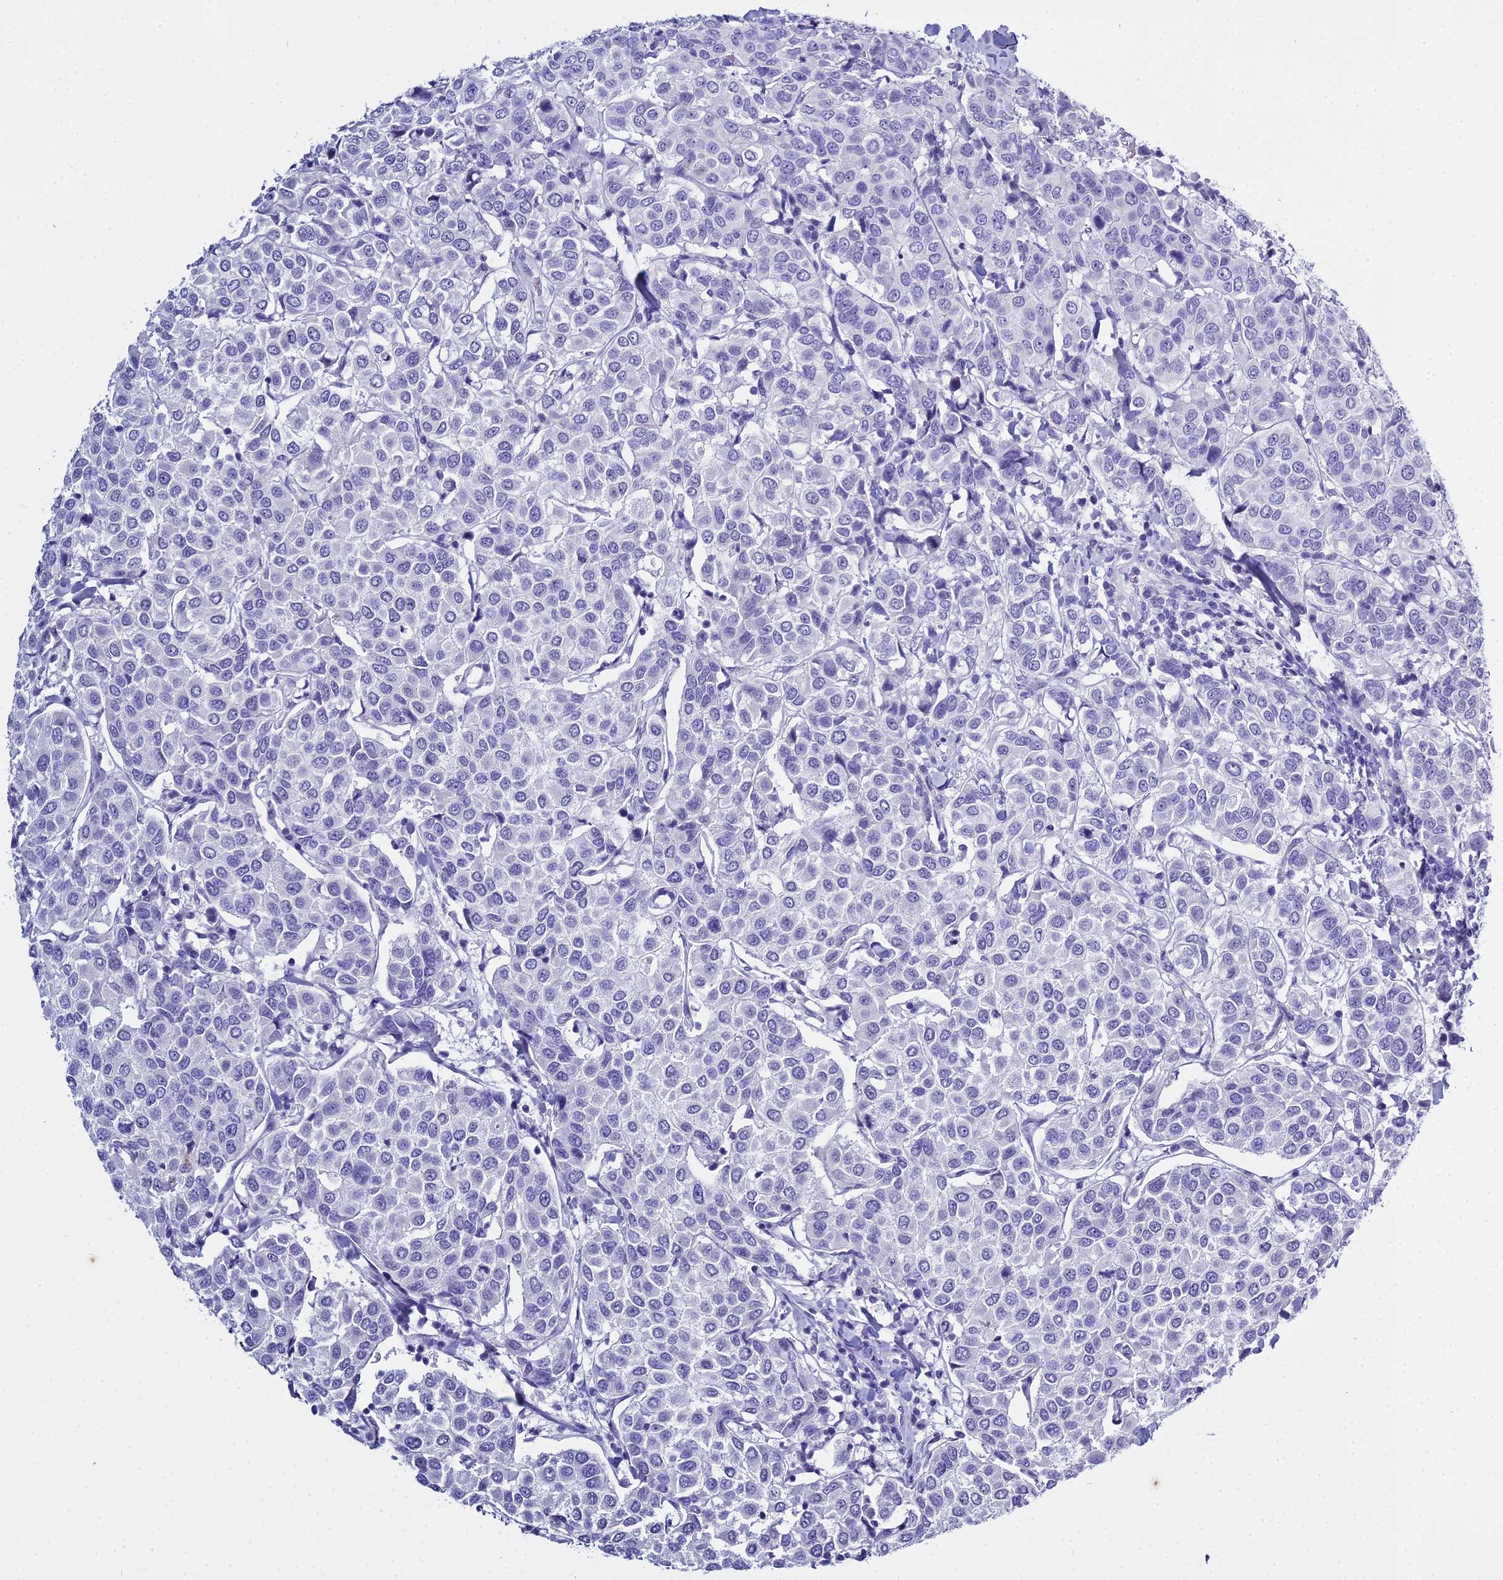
{"staining": {"intensity": "negative", "quantity": "none", "location": "none"}, "tissue": "breast cancer", "cell_type": "Tumor cells", "image_type": "cancer", "snomed": [{"axis": "morphology", "description": "Duct carcinoma"}, {"axis": "topography", "description": "Breast"}], "caption": "Immunohistochemistry (IHC) photomicrograph of neoplastic tissue: human breast intraductal carcinoma stained with DAB displays no significant protein staining in tumor cells. The staining is performed using DAB (3,3'-diaminobenzidine) brown chromogen with nuclei counter-stained in using hematoxylin.", "gene": "HMGB4", "patient": {"sex": "female", "age": 55}}